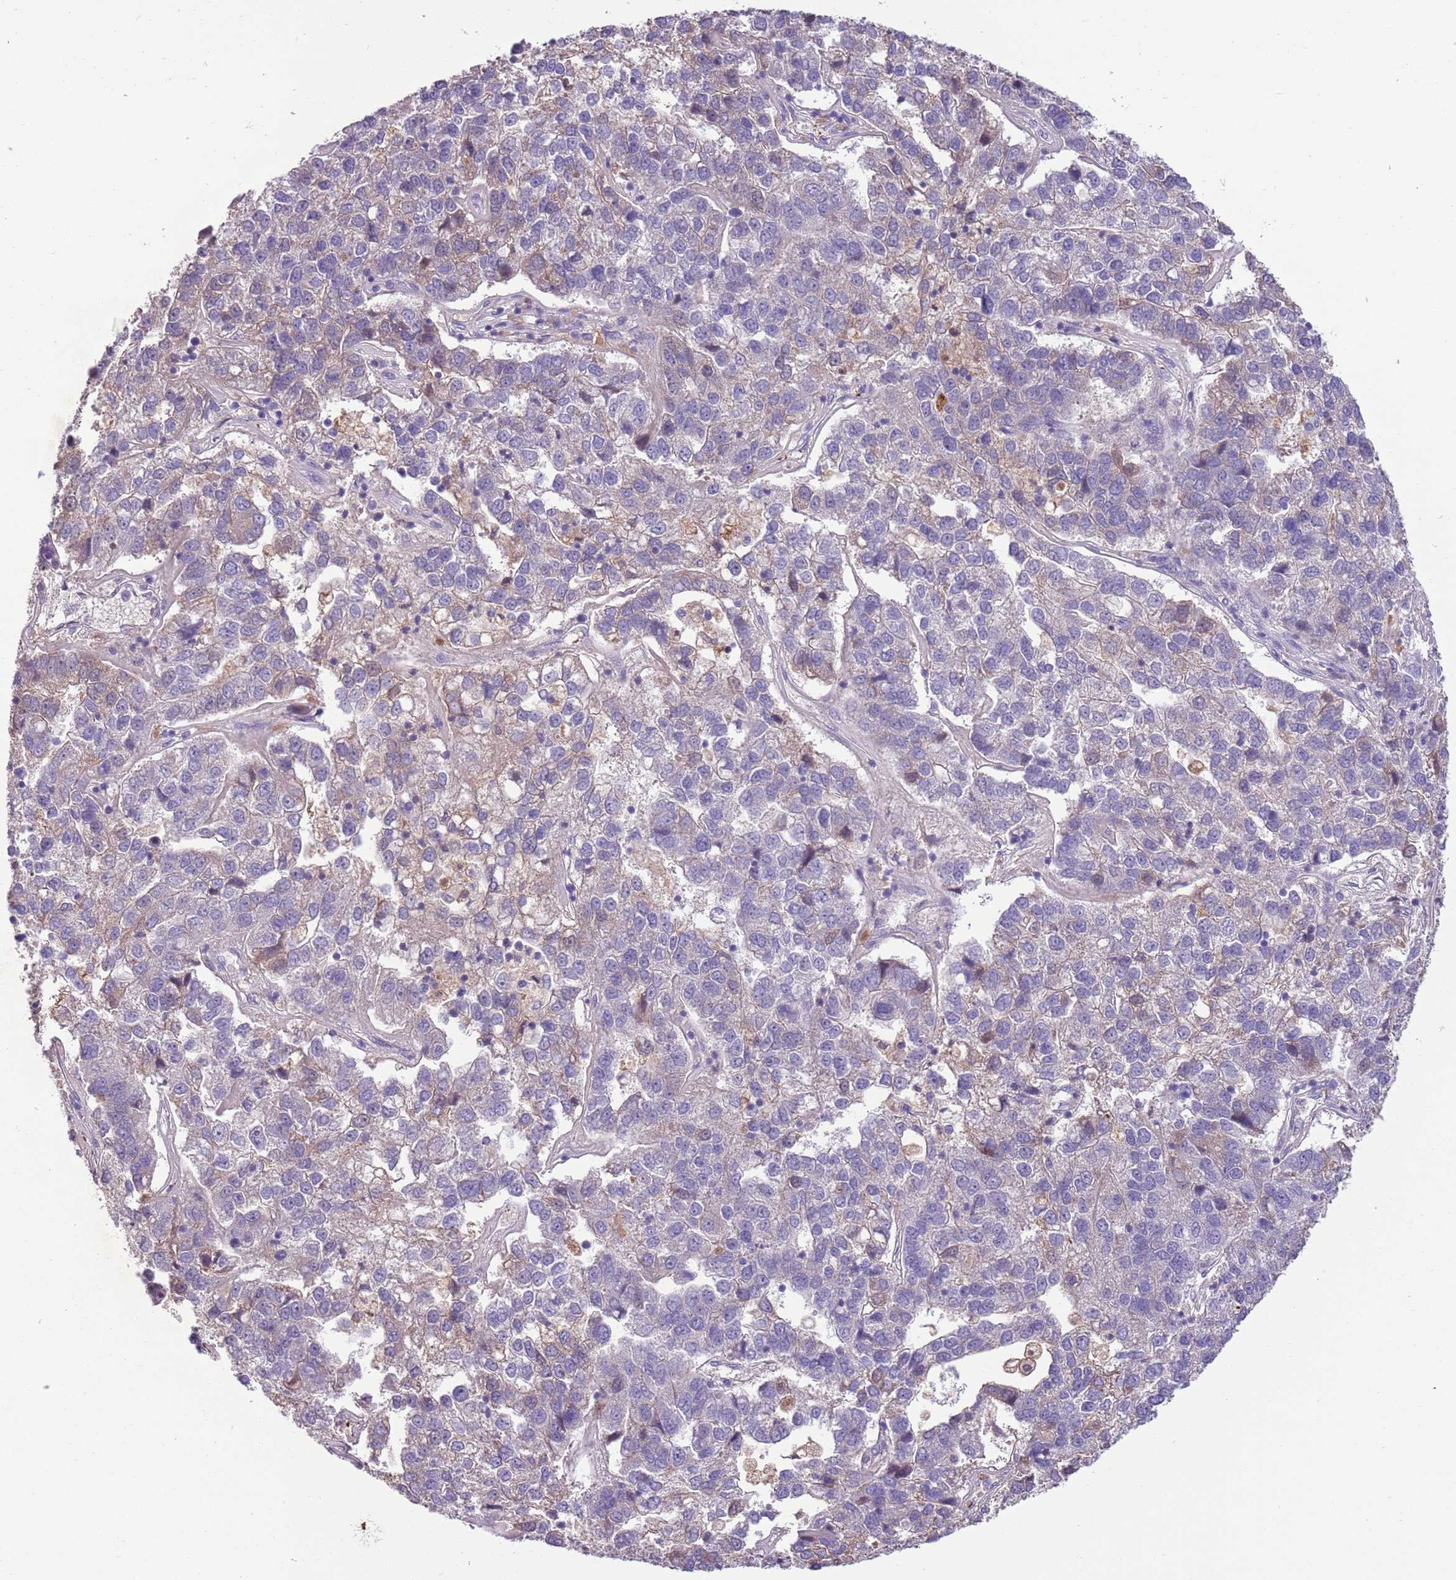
{"staining": {"intensity": "weak", "quantity": "<25%", "location": "cytoplasmic/membranous"}, "tissue": "pancreatic cancer", "cell_type": "Tumor cells", "image_type": "cancer", "snomed": [{"axis": "morphology", "description": "Adenocarcinoma, NOS"}, {"axis": "topography", "description": "Pancreas"}], "caption": "High magnification brightfield microscopy of pancreatic cancer (adenocarcinoma) stained with DAB (brown) and counterstained with hematoxylin (blue): tumor cells show no significant staining.", "gene": "HES3", "patient": {"sex": "female", "age": 61}}